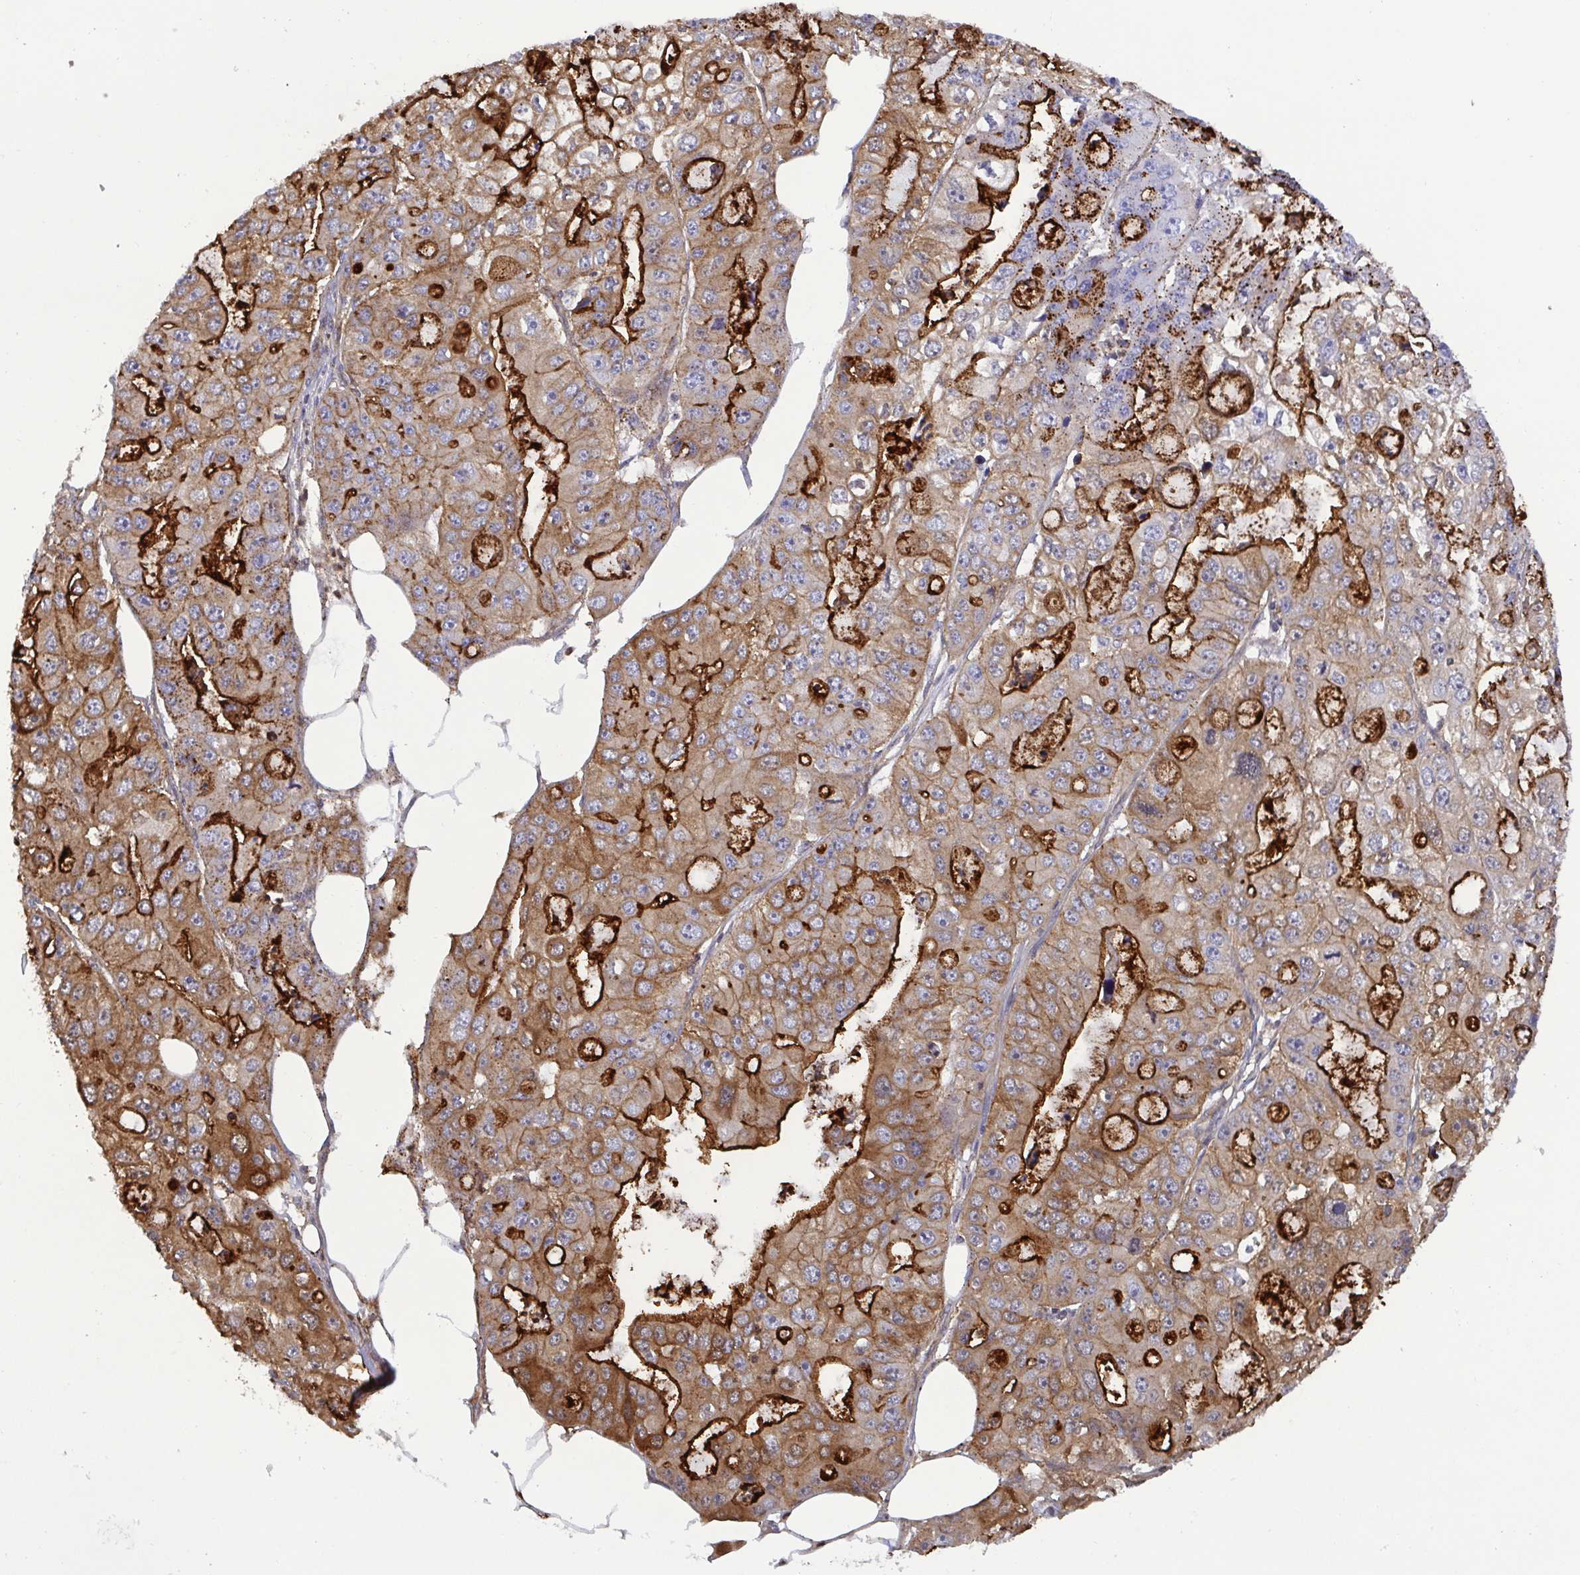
{"staining": {"intensity": "strong", "quantity": "25%-75%", "location": "cytoplasmic/membranous"}, "tissue": "ovarian cancer", "cell_type": "Tumor cells", "image_type": "cancer", "snomed": [{"axis": "morphology", "description": "Cystadenocarcinoma, serous, NOS"}, {"axis": "topography", "description": "Ovary"}], "caption": "Tumor cells exhibit high levels of strong cytoplasmic/membranous staining in about 25%-75% of cells in ovarian cancer (serous cystadenocarcinoma).", "gene": "CHMP1B", "patient": {"sex": "female", "age": 56}}